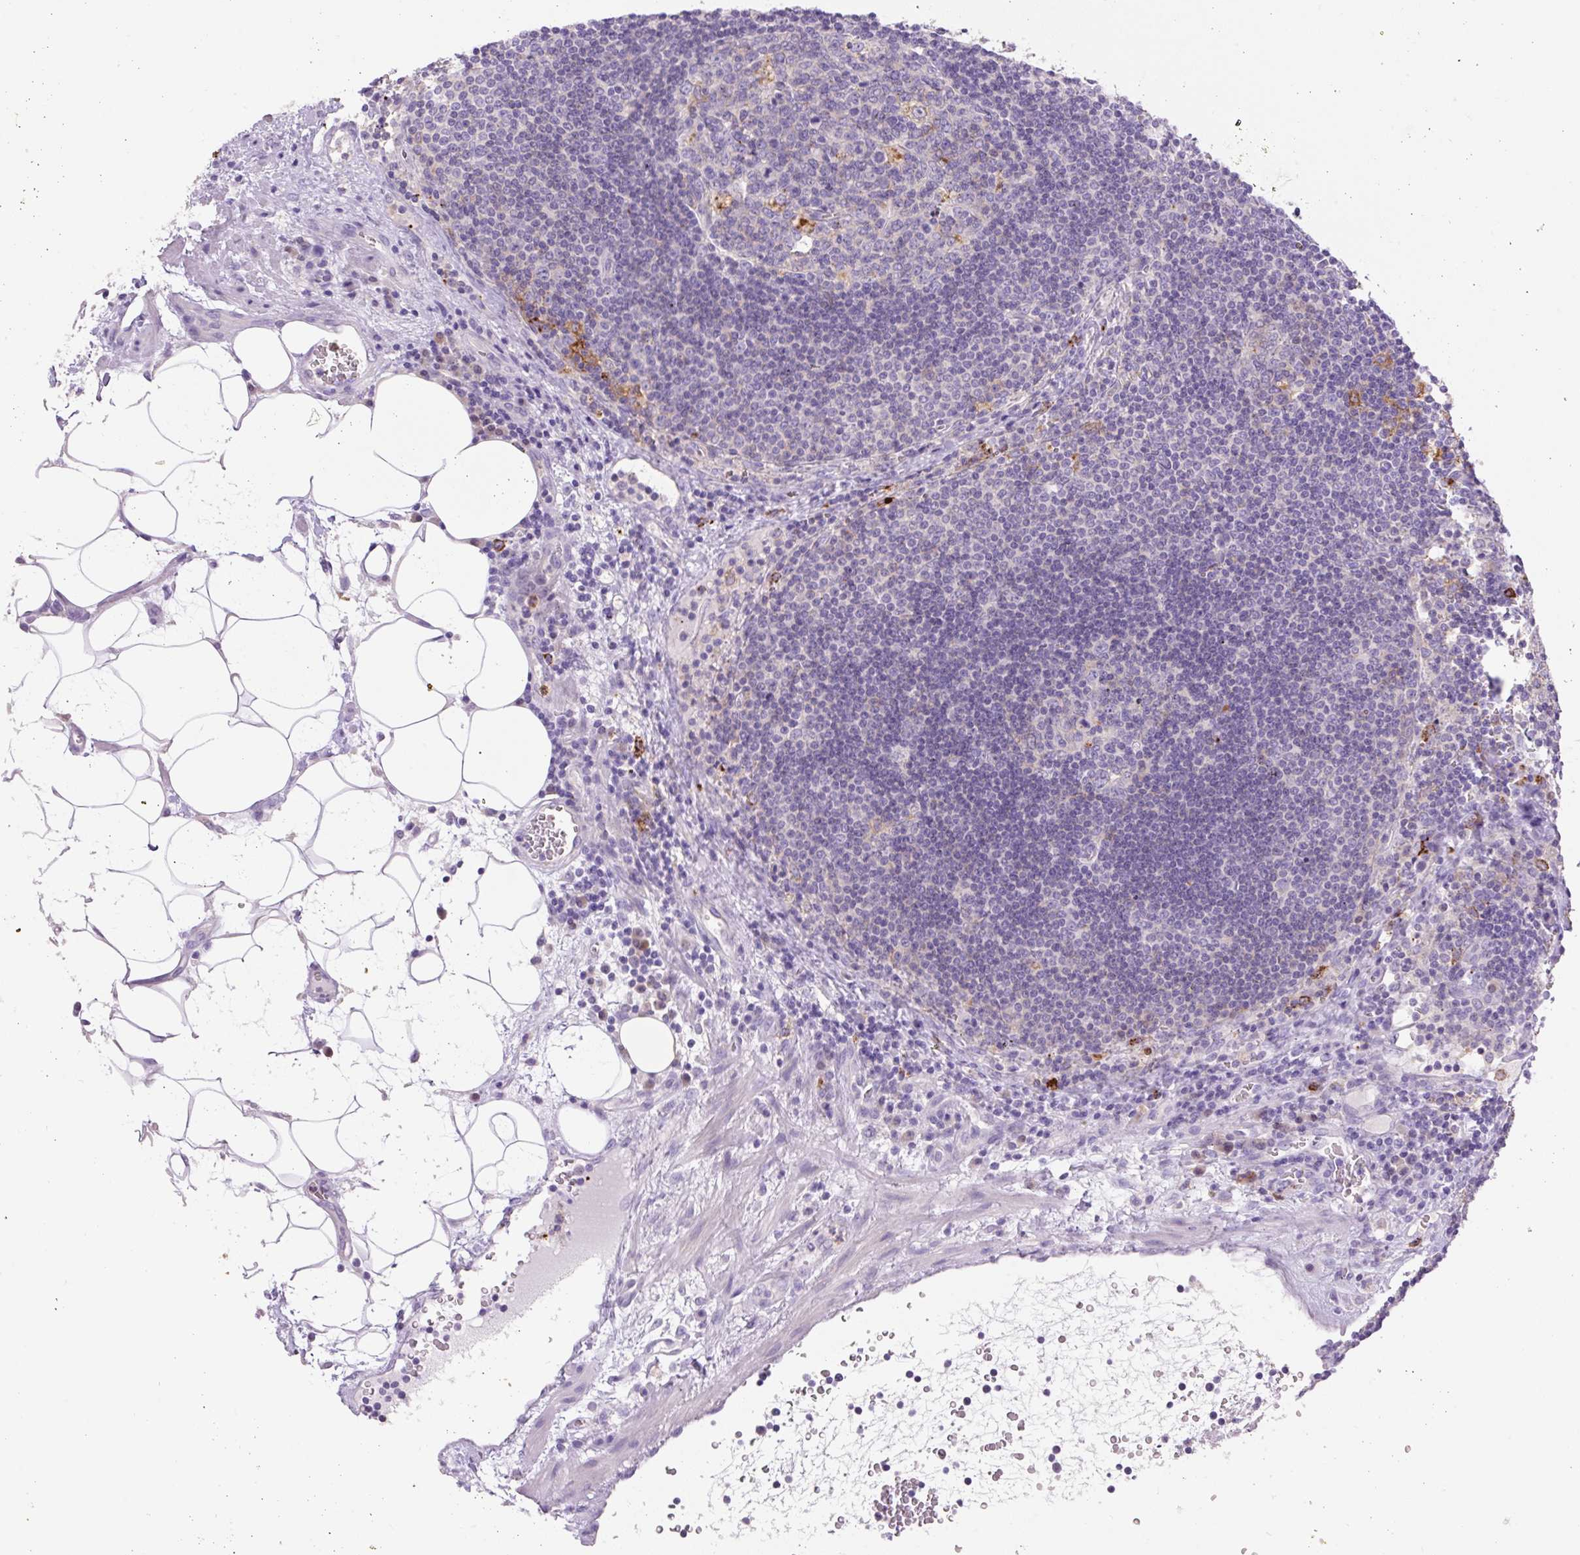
{"staining": {"intensity": "negative", "quantity": "none", "location": "none"}, "tissue": "lymph node", "cell_type": "Germinal center cells", "image_type": "normal", "snomed": [{"axis": "morphology", "description": "Normal tissue, NOS"}, {"axis": "topography", "description": "Lymph node"}], "caption": "Immunohistochemistry image of unremarkable lymph node: human lymph node stained with DAB (3,3'-diaminobenzidine) reveals no significant protein expression in germinal center cells. (Brightfield microscopy of DAB (3,3'-diaminobenzidine) IHC at high magnification).", "gene": "TDRD15", "patient": {"sex": "male", "age": 58}}